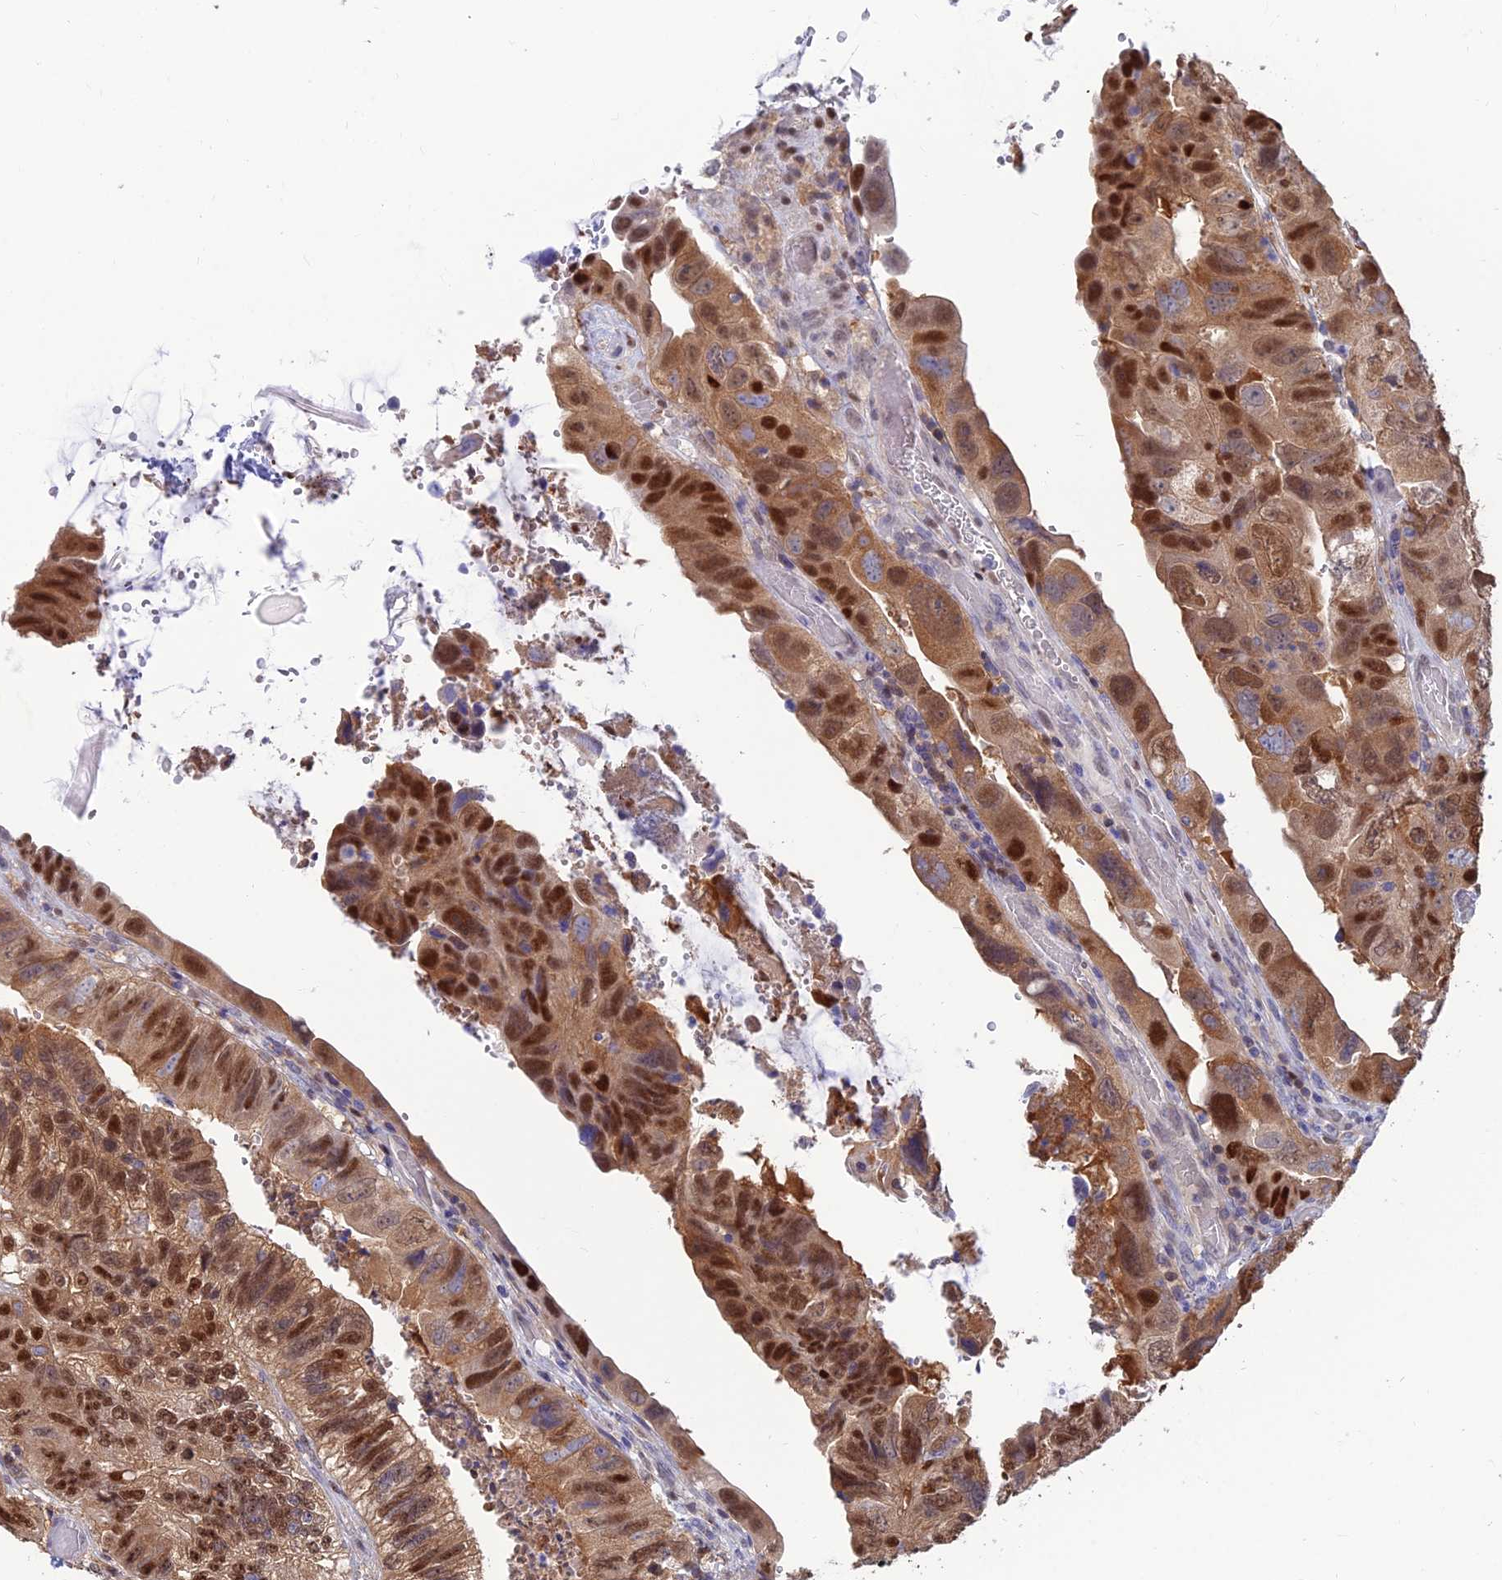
{"staining": {"intensity": "strong", "quantity": ">75%", "location": "cytoplasmic/membranous,nuclear"}, "tissue": "colorectal cancer", "cell_type": "Tumor cells", "image_type": "cancer", "snomed": [{"axis": "morphology", "description": "Adenocarcinoma, NOS"}, {"axis": "topography", "description": "Rectum"}], "caption": "This histopathology image exhibits adenocarcinoma (colorectal) stained with IHC to label a protein in brown. The cytoplasmic/membranous and nuclear of tumor cells show strong positivity for the protein. Nuclei are counter-stained blue.", "gene": "DNPEP", "patient": {"sex": "male", "age": 63}}